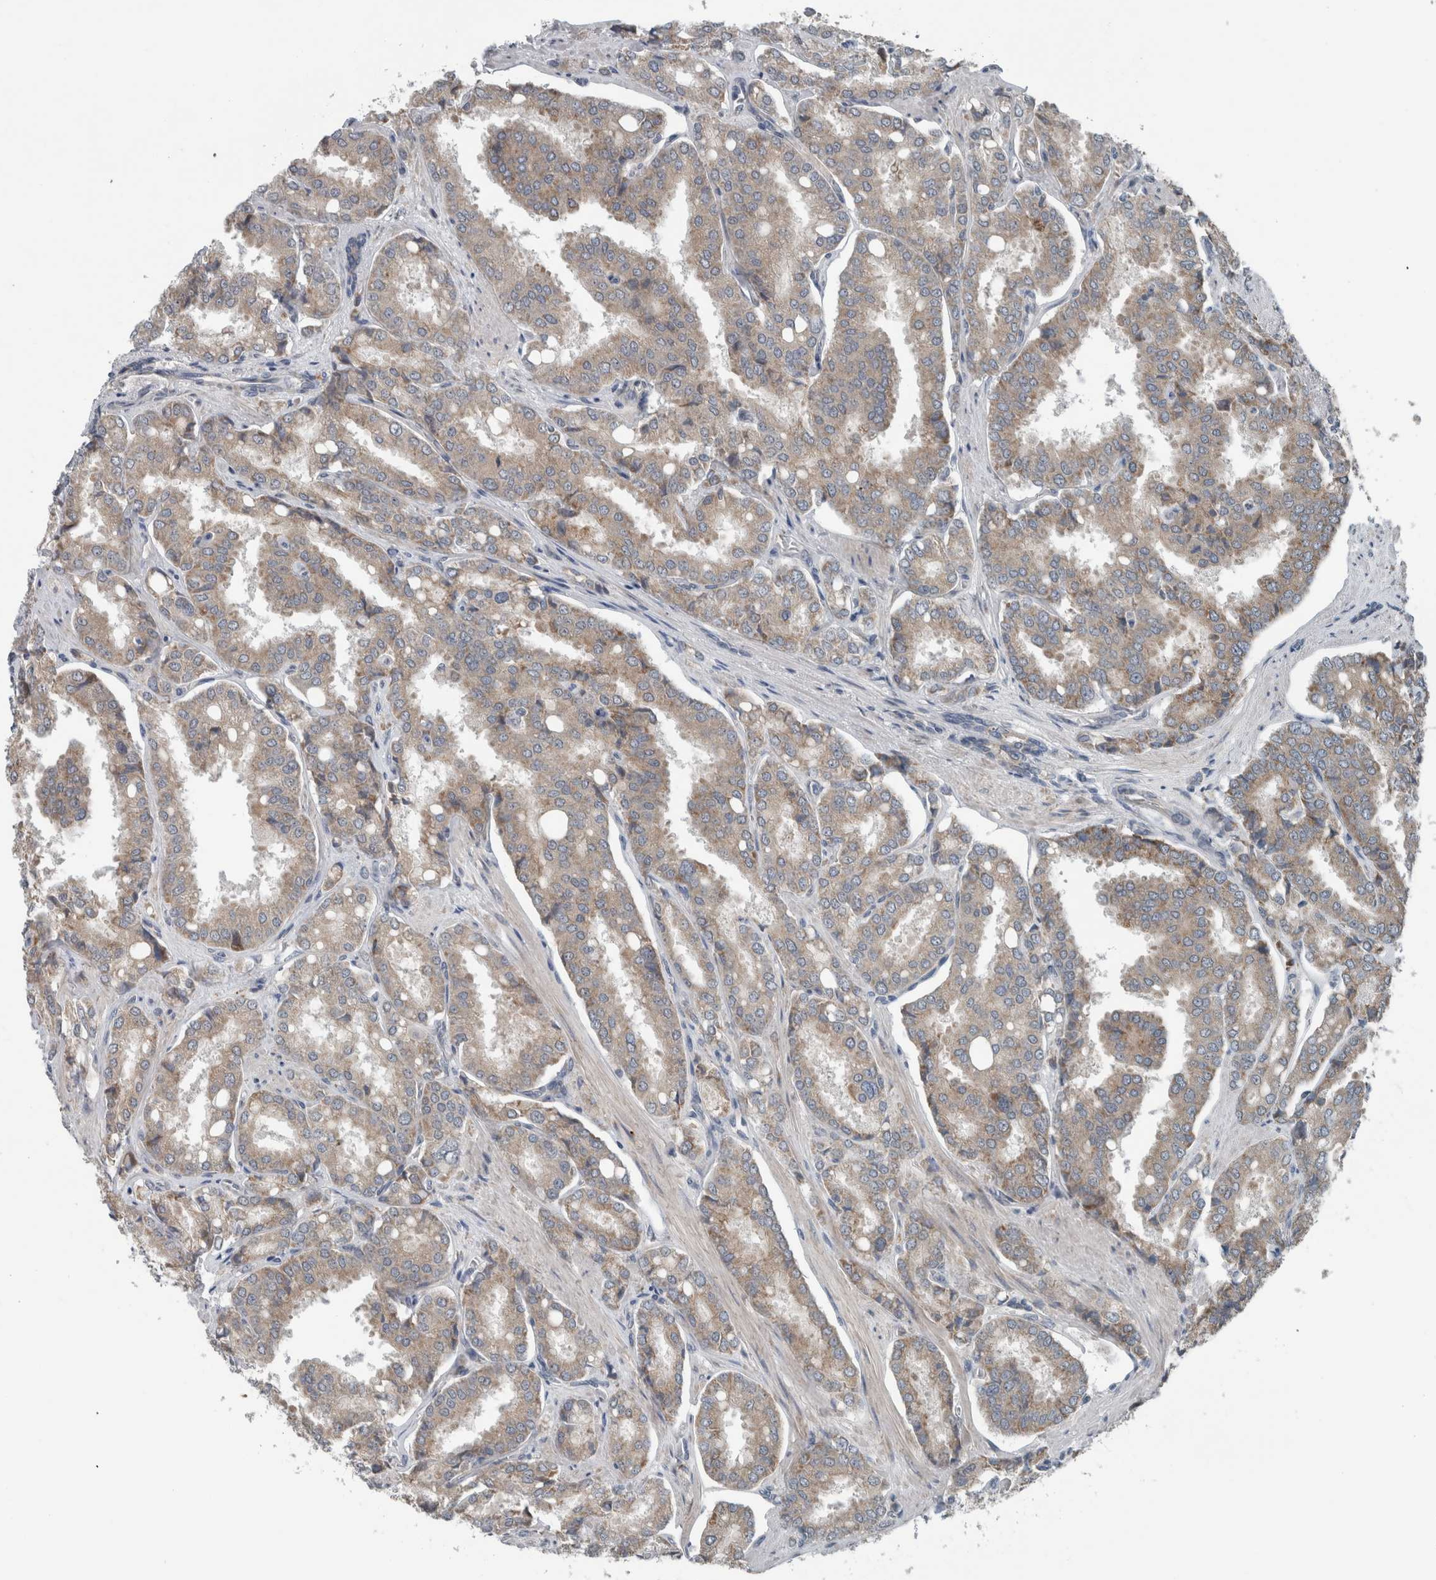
{"staining": {"intensity": "weak", "quantity": "25%-75%", "location": "cytoplasmic/membranous"}, "tissue": "prostate cancer", "cell_type": "Tumor cells", "image_type": "cancer", "snomed": [{"axis": "morphology", "description": "Adenocarcinoma, High grade"}, {"axis": "topography", "description": "Prostate"}], "caption": "Prostate cancer tissue shows weak cytoplasmic/membranous expression in approximately 25%-75% of tumor cells", "gene": "GBA2", "patient": {"sex": "male", "age": 50}}